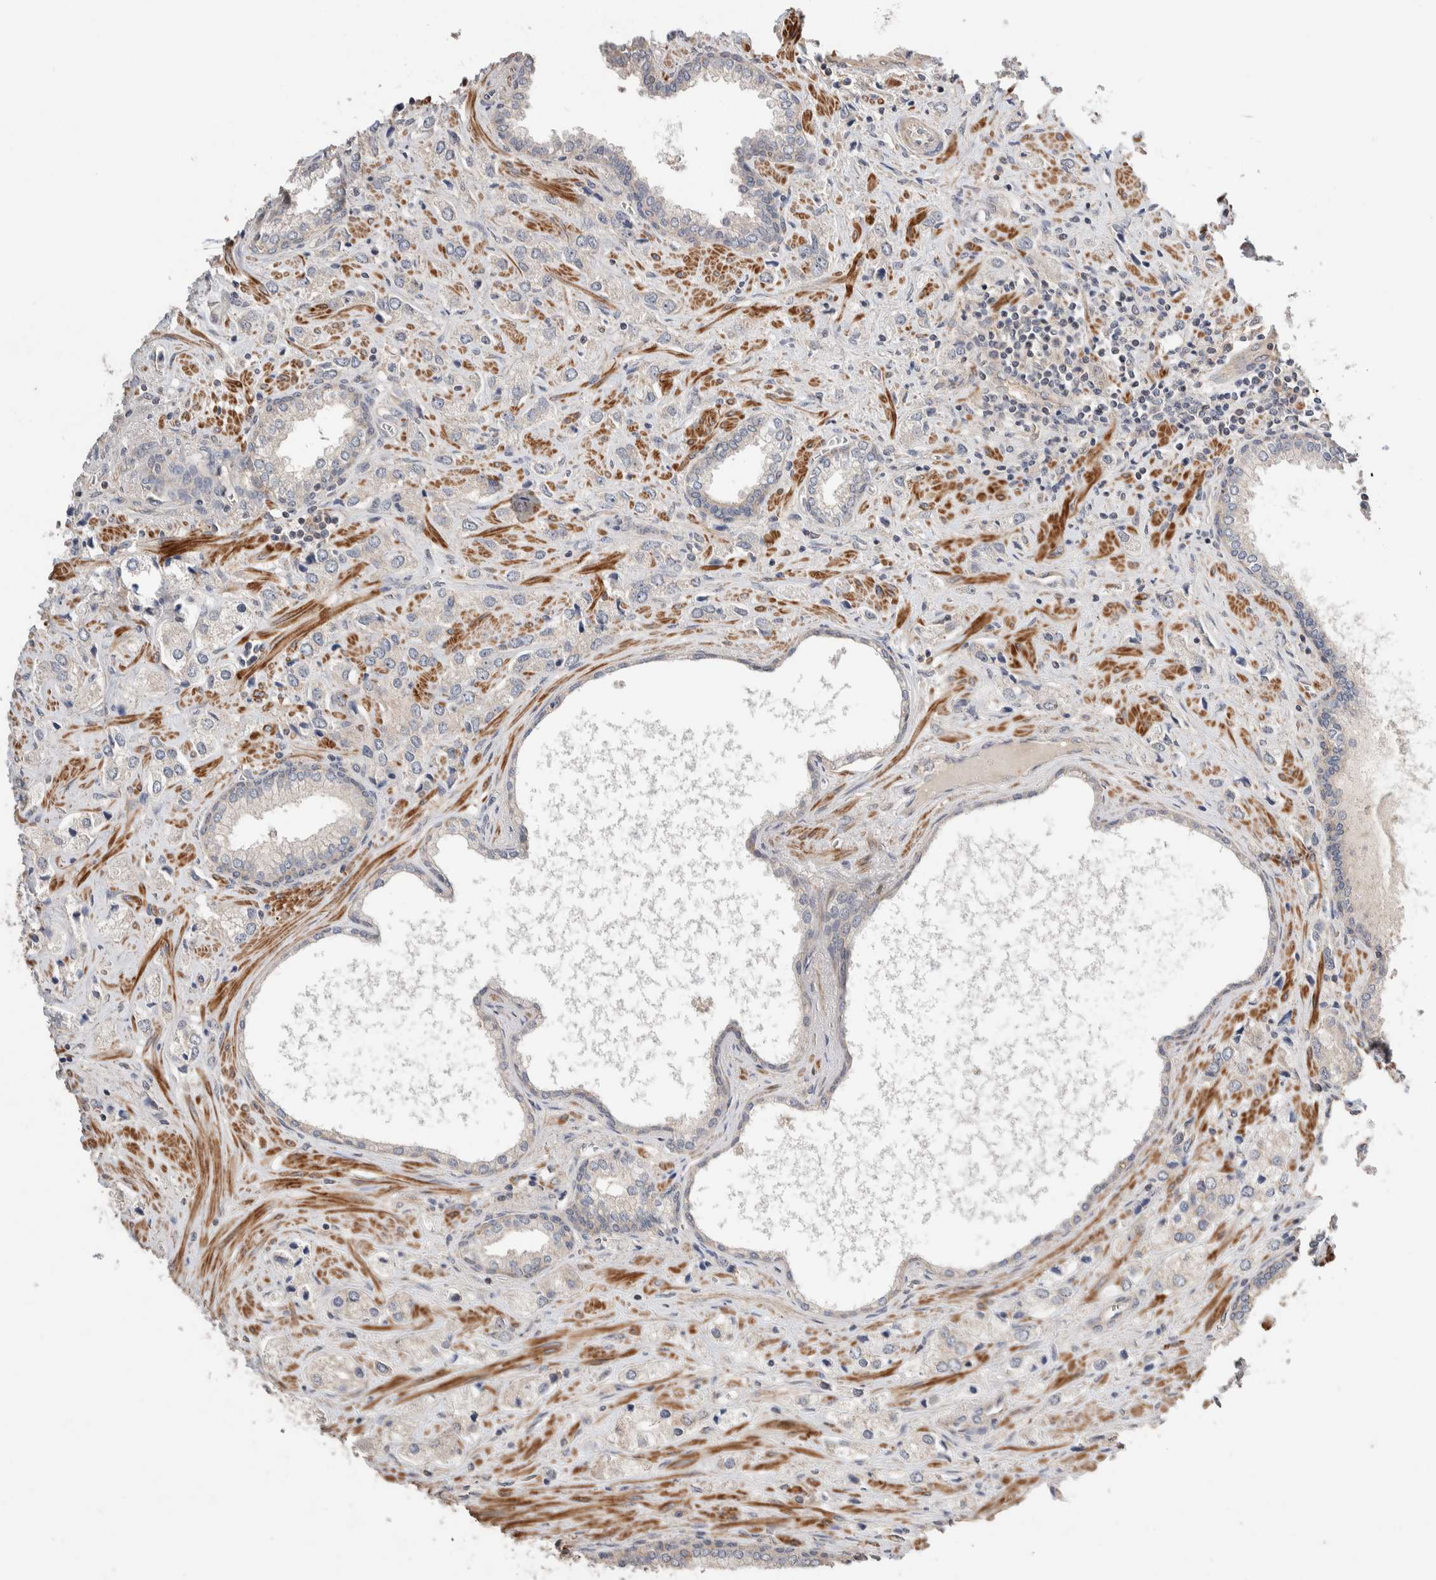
{"staining": {"intensity": "negative", "quantity": "none", "location": "none"}, "tissue": "prostate cancer", "cell_type": "Tumor cells", "image_type": "cancer", "snomed": [{"axis": "morphology", "description": "Adenocarcinoma, High grade"}, {"axis": "topography", "description": "Prostate"}], "caption": "Image shows no protein staining in tumor cells of adenocarcinoma (high-grade) (prostate) tissue.", "gene": "WDR91", "patient": {"sex": "male", "age": 66}}